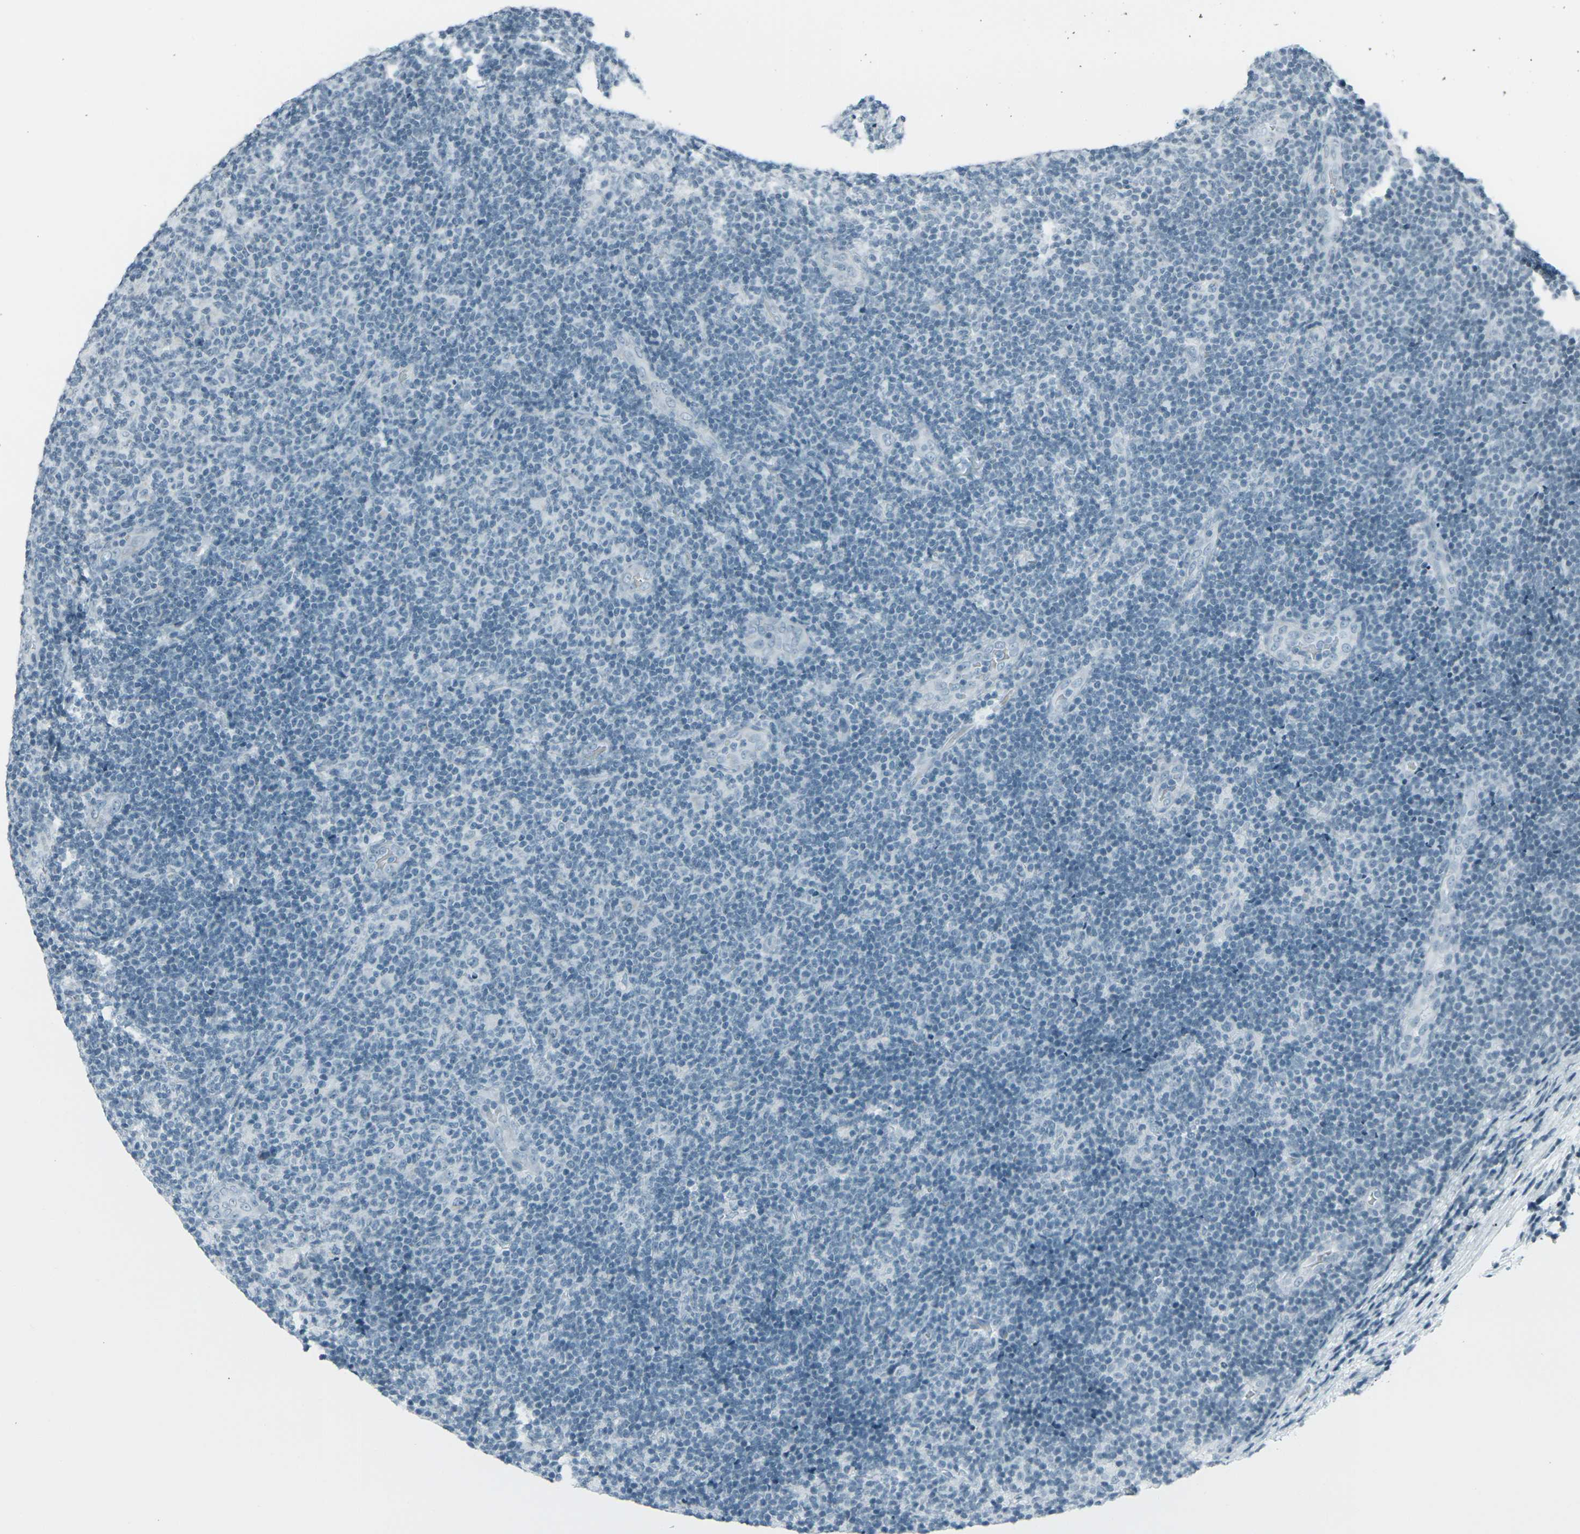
{"staining": {"intensity": "negative", "quantity": "none", "location": "none"}, "tissue": "lymphoma", "cell_type": "Tumor cells", "image_type": "cancer", "snomed": [{"axis": "morphology", "description": "Malignant lymphoma, non-Hodgkin's type, Low grade"}, {"axis": "topography", "description": "Lymph node"}], "caption": "The photomicrograph displays no staining of tumor cells in low-grade malignant lymphoma, non-Hodgkin's type. Brightfield microscopy of immunohistochemistry stained with DAB (brown) and hematoxylin (blue), captured at high magnification.", "gene": "H2BC1", "patient": {"sex": "male", "age": 83}}